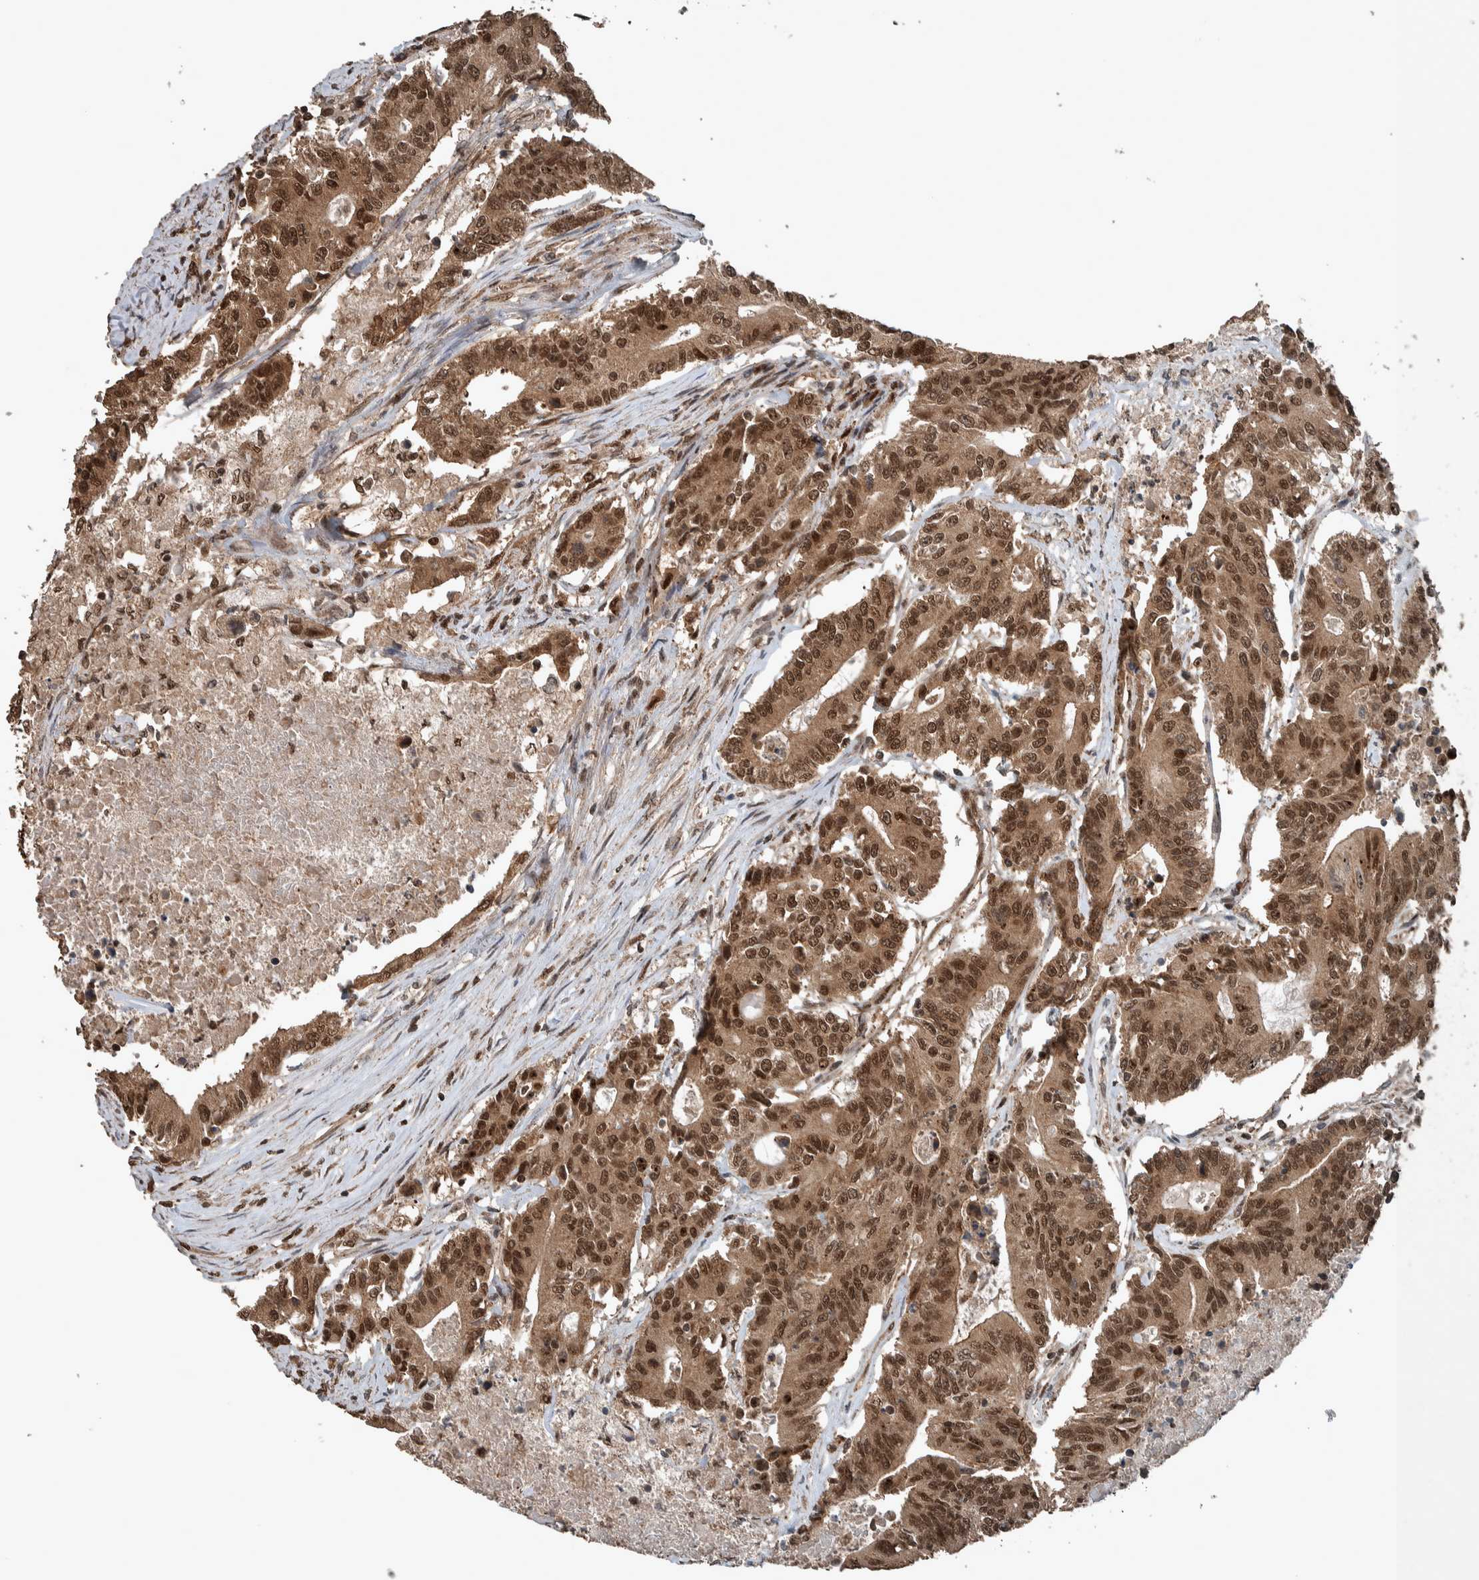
{"staining": {"intensity": "moderate", "quantity": ">75%", "location": "cytoplasmic/membranous,nuclear"}, "tissue": "colorectal cancer", "cell_type": "Tumor cells", "image_type": "cancer", "snomed": [{"axis": "morphology", "description": "Adenocarcinoma, NOS"}, {"axis": "topography", "description": "Colon"}], "caption": "Colorectal cancer was stained to show a protein in brown. There is medium levels of moderate cytoplasmic/membranous and nuclear staining in approximately >75% of tumor cells.", "gene": "MYO1E", "patient": {"sex": "female", "age": 77}}